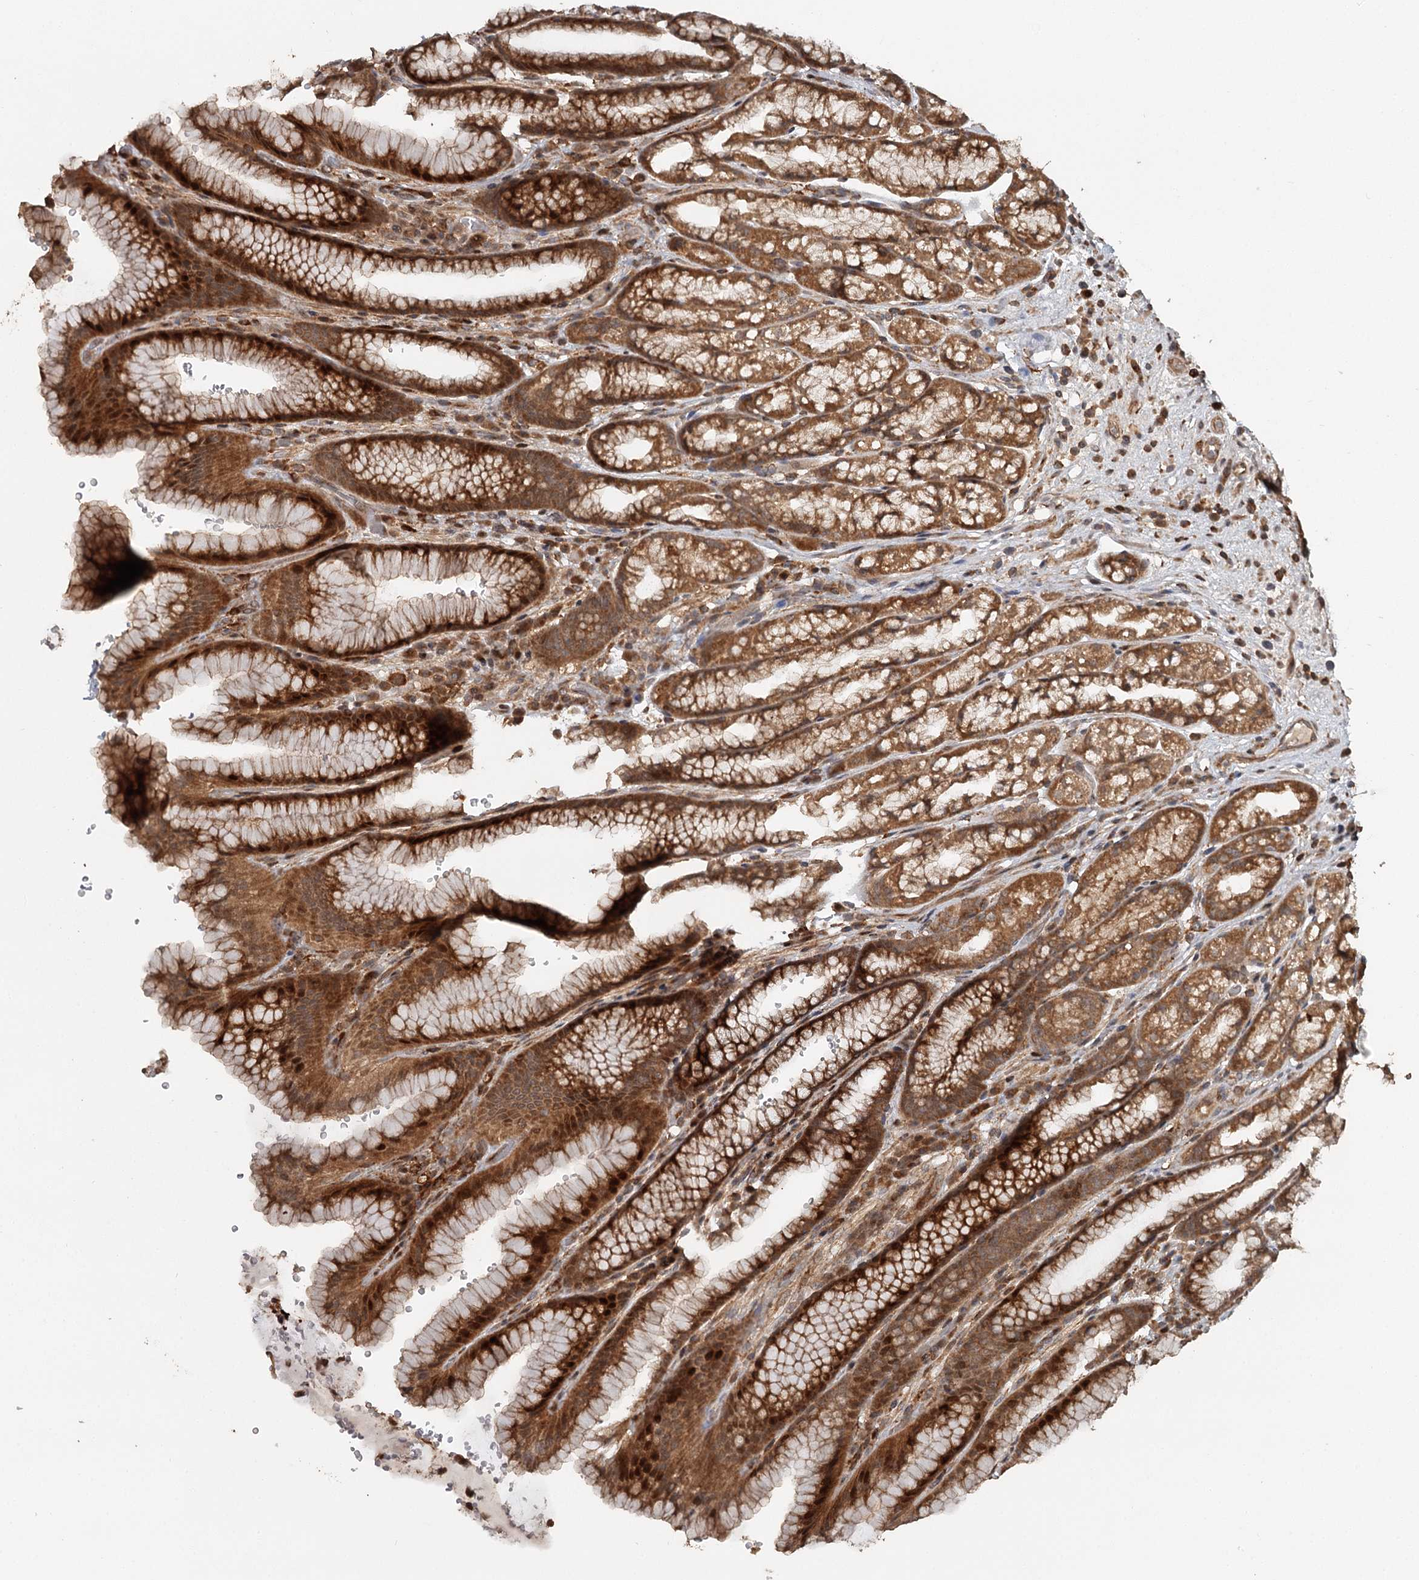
{"staining": {"intensity": "strong", "quantity": ">75%", "location": "cytoplasmic/membranous,nuclear"}, "tissue": "stomach", "cell_type": "Glandular cells", "image_type": "normal", "snomed": [{"axis": "morphology", "description": "Normal tissue, NOS"}, {"axis": "morphology", "description": "Adenocarcinoma, NOS"}, {"axis": "topography", "description": "Stomach"}], "caption": "High-magnification brightfield microscopy of unremarkable stomach stained with DAB (3,3'-diaminobenzidine) (brown) and counterstained with hematoxylin (blue). glandular cells exhibit strong cytoplasmic/membranous,nuclear staining is identified in about>75% of cells. Using DAB (brown) and hematoxylin (blue) stains, captured at high magnification using brightfield microscopy.", "gene": "FAXC", "patient": {"sex": "male", "age": 57}}